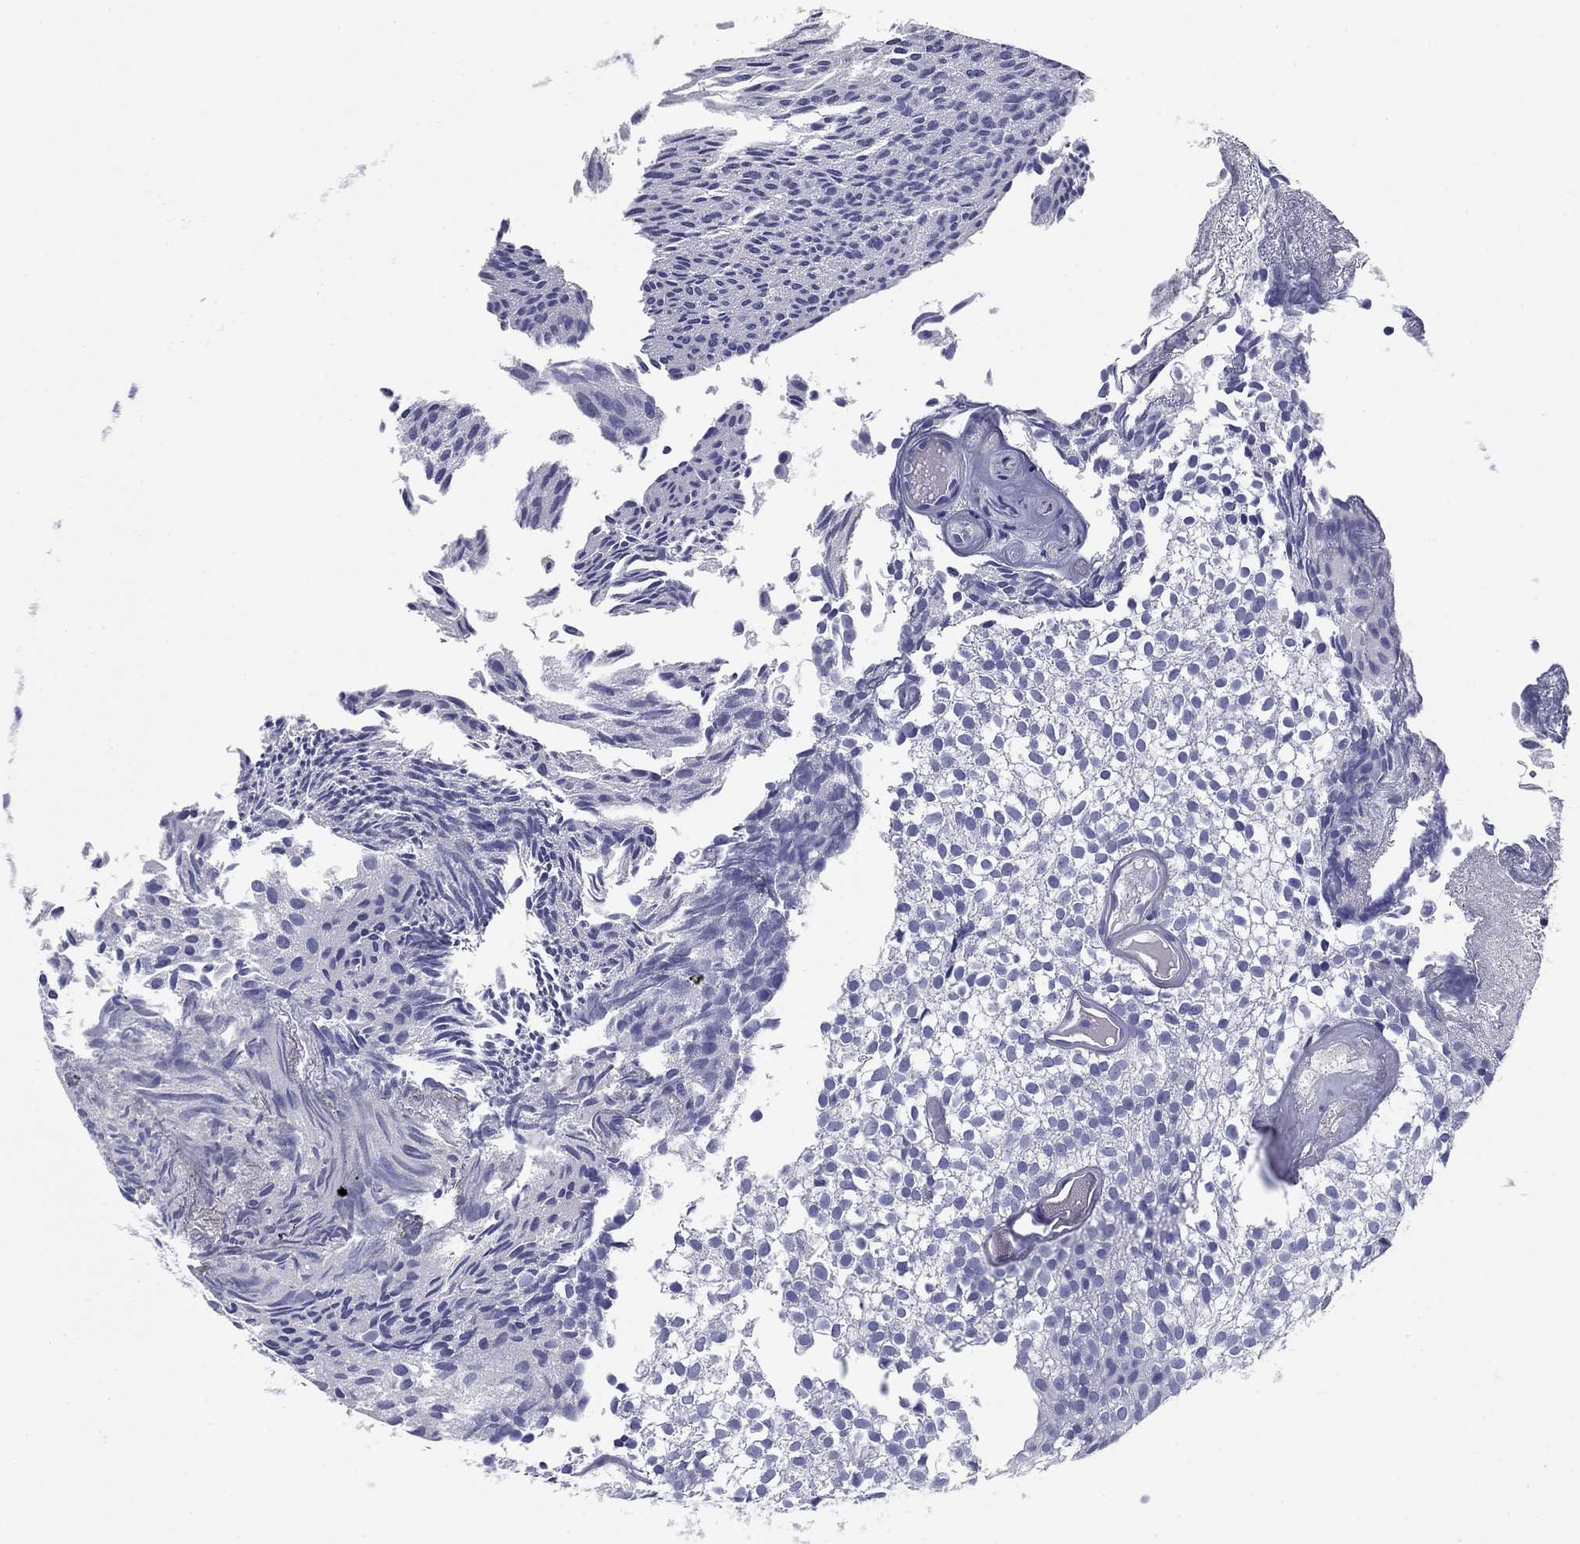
{"staining": {"intensity": "negative", "quantity": "none", "location": "none"}, "tissue": "urothelial cancer", "cell_type": "Tumor cells", "image_type": "cancer", "snomed": [{"axis": "morphology", "description": "Urothelial carcinoma, Low grade"}, {"axis": "topography", "description": "Urinary bladder"}], "caption": "This is a image of immunohistochemistry (IHC) staining of low-grade urothelial carcinoma, which shows no staining in tumor cells.", "gene": "KCNH1", "patient": {"sex": "male", "age": 89}}